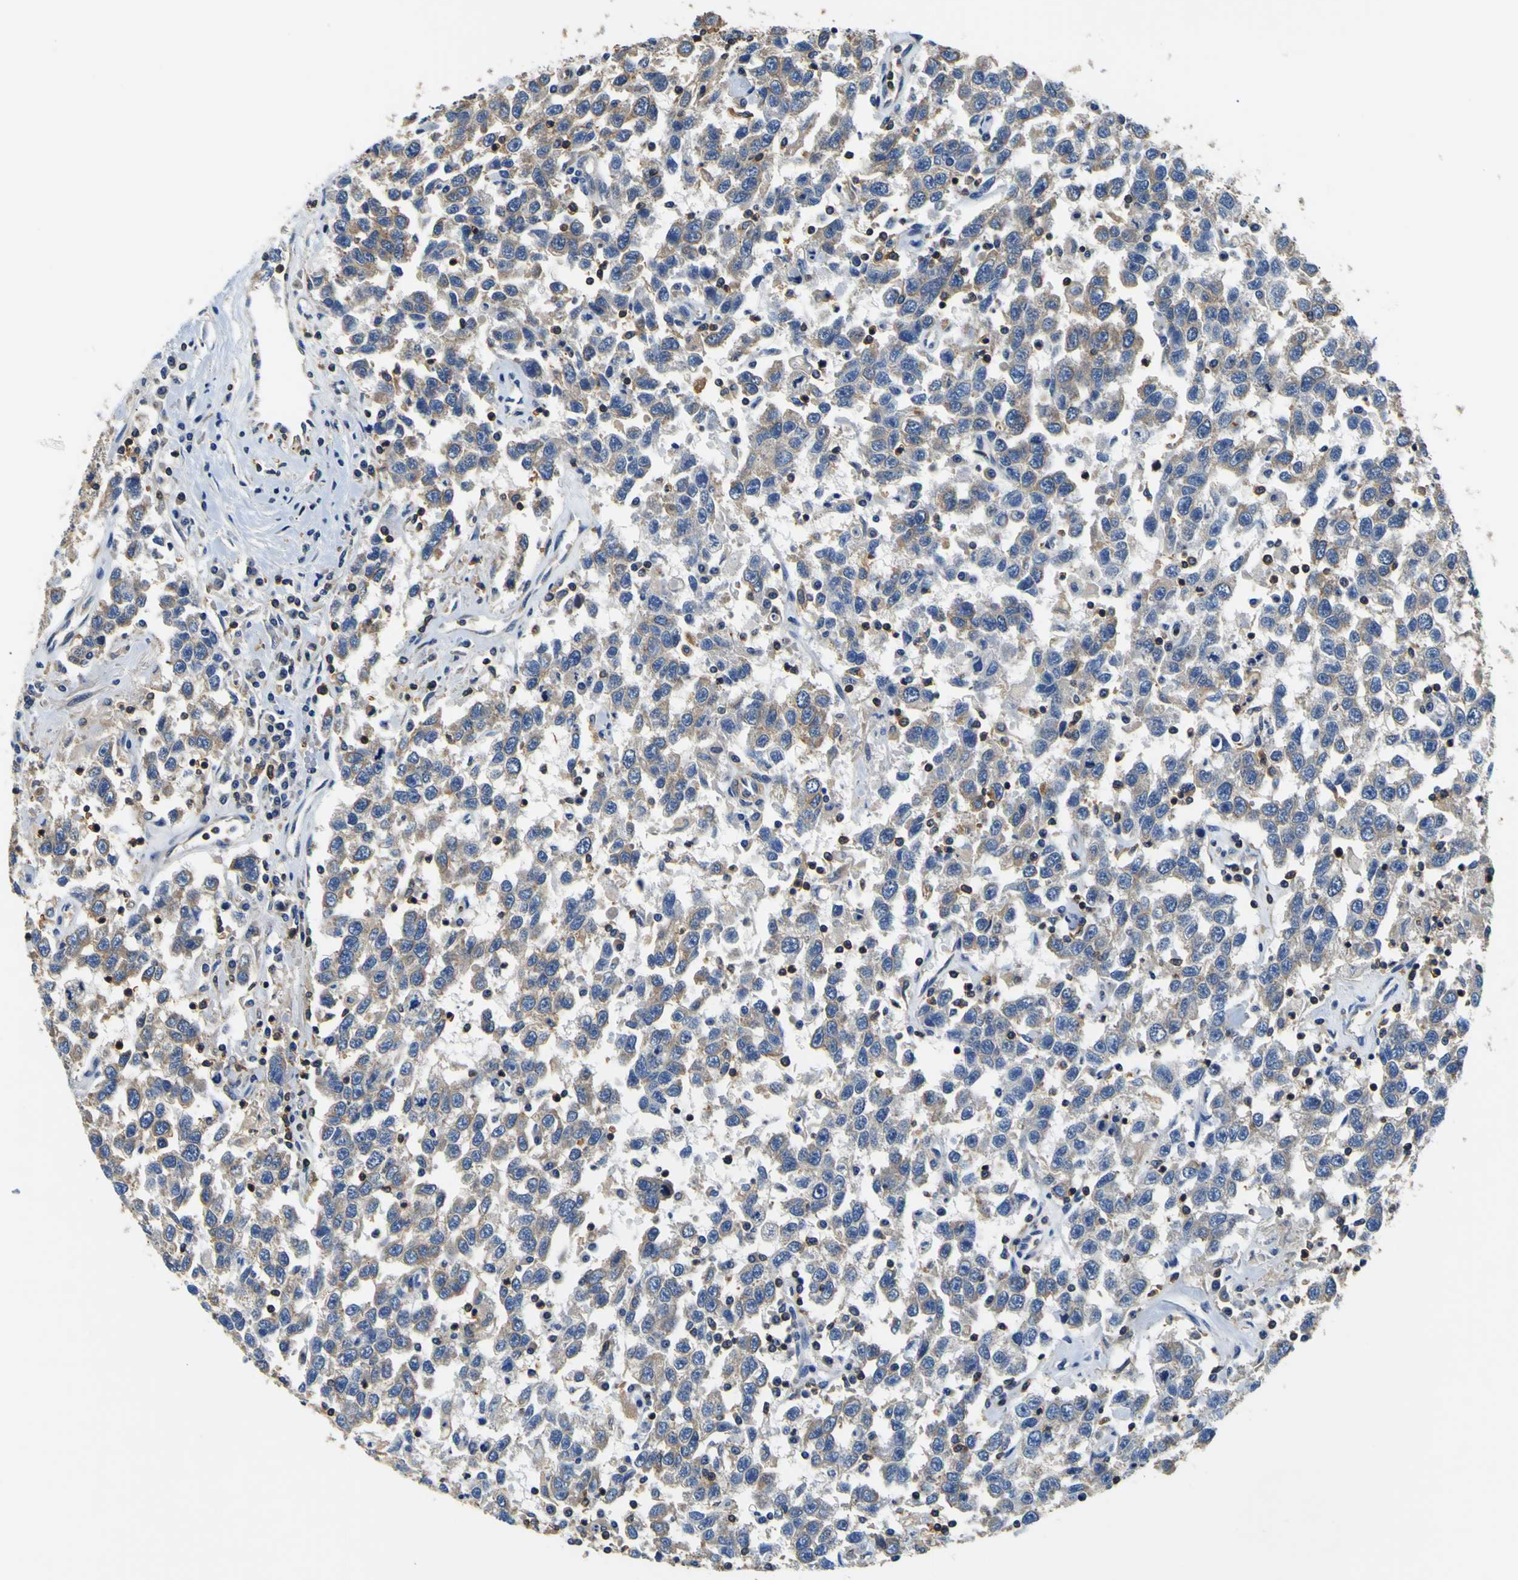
{"staining": {"intensity": "weak", "quantity": ">75%", "location": "cytoplasmic/membranous"}, "tissue": "testis cancer", "cell_type": "Tumor cells", "image_type": "cancer", "snomed": [{"axis": "morphology", "description": "Seminoma, NOS"}, {"axis": "topography", "description": "Testis"}], "caption": "Testis seminoma stained with immunohistochemistry (IHC) demonstrates weak cytoplasmic/membranous expression in approximately >75% of tumor cells. The staining is performed using DAB (3,3'-diaminobenzidine) brown chromogen to label protein expression. The nuclei are counter-stained blue using hematoxylin.", "gene": "CNR2", "patient": {"sex": "male", "age": 41}}